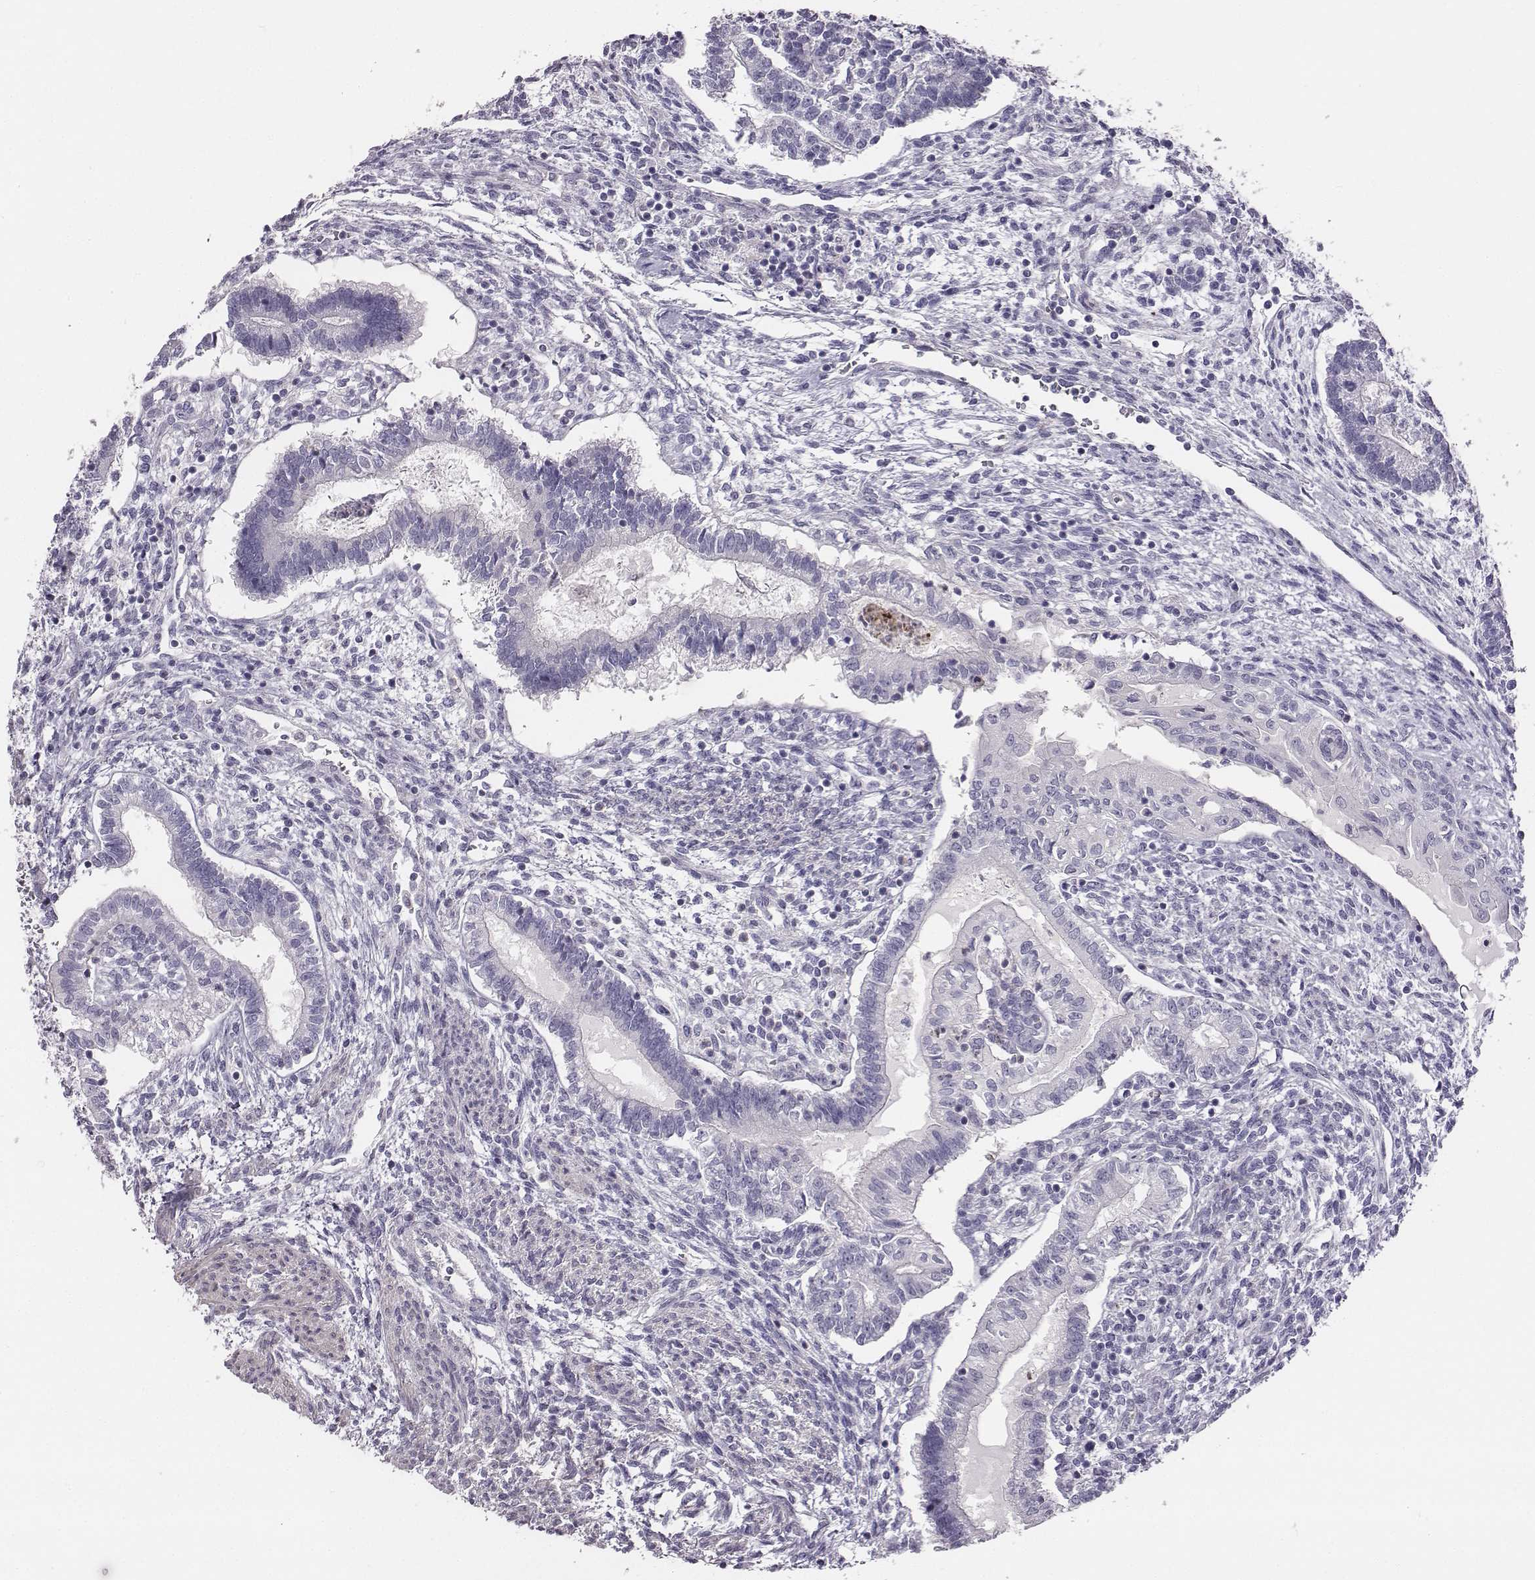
{"staining": {"intensity": "negative", "quantity": "none", "location": "none"}, "tissue": "testis cancer", "cell_type": "Tumor cells", "image_type": "cancer", "snomed": [{"axis": "morphology", "description": "Carcinoma, Embryonal, NOS"}, {"axis": "topography", "description": "Testis"}], "caption": "Immunohistochemistry of human testis cancer reveals no expression in tumor cells.", "gene": "ADAM7", "patient": {"sex": "male", "age": 37}}